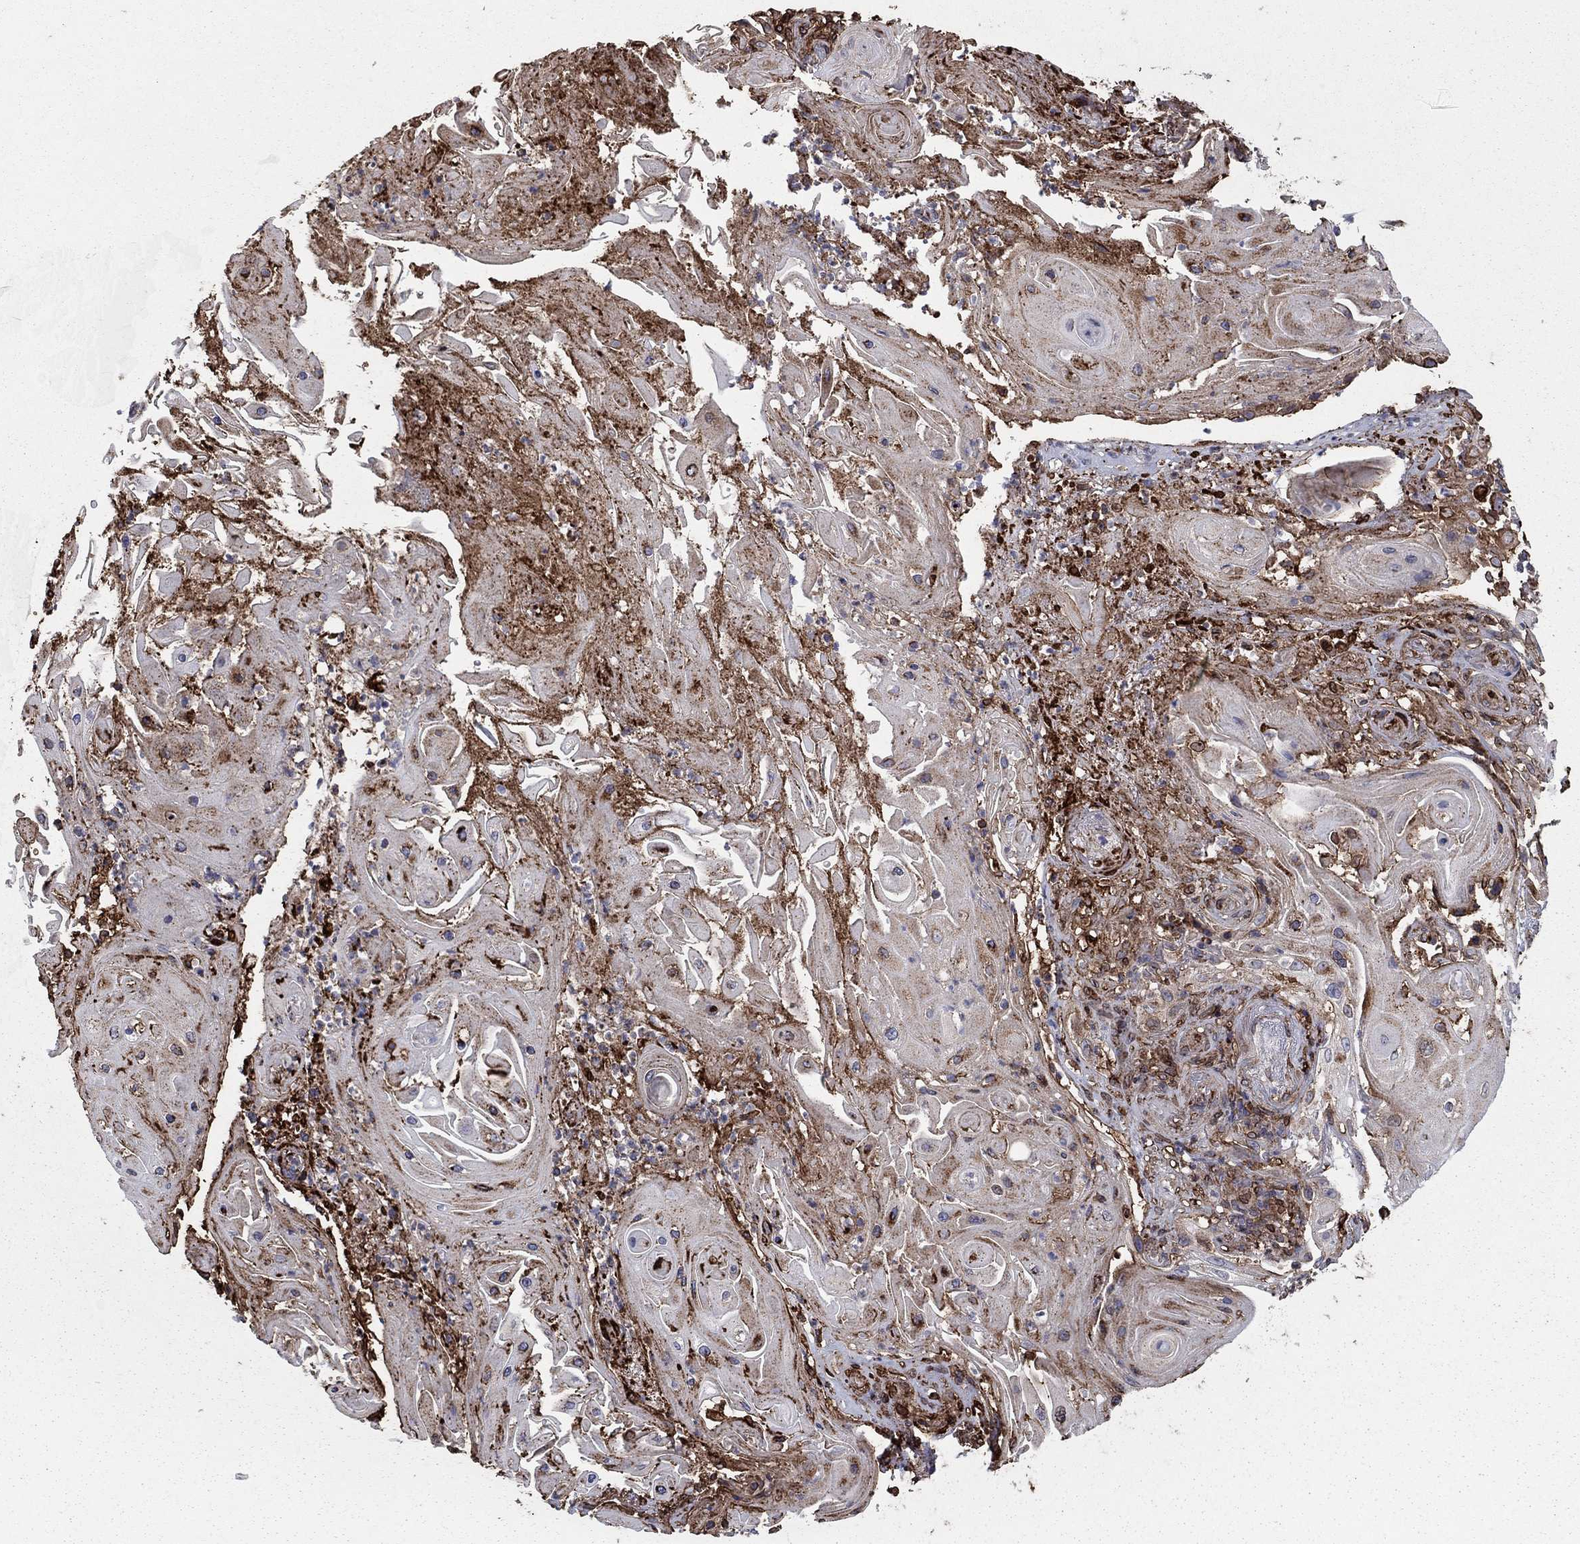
{"staining": {"intensity": "weak", "quantity": "25%-75%", "location": "cytoplasmic/membranous"}, "tissue": "skin cancer", "cell_type": "Tumor cells", "image_type": "cancer", "snomed": [{"axis": "morphology", "description": "Squamous cell carcinoma, NOS"}, {"axis": "topography", "description": "Skin"}], "caption": "Human squamous cell carcinoma (skin) stained with a protein marker reveals weak staining in tumor cells.", "gene": "PLAU", "patient": {"sex": "male", "age": 62}}